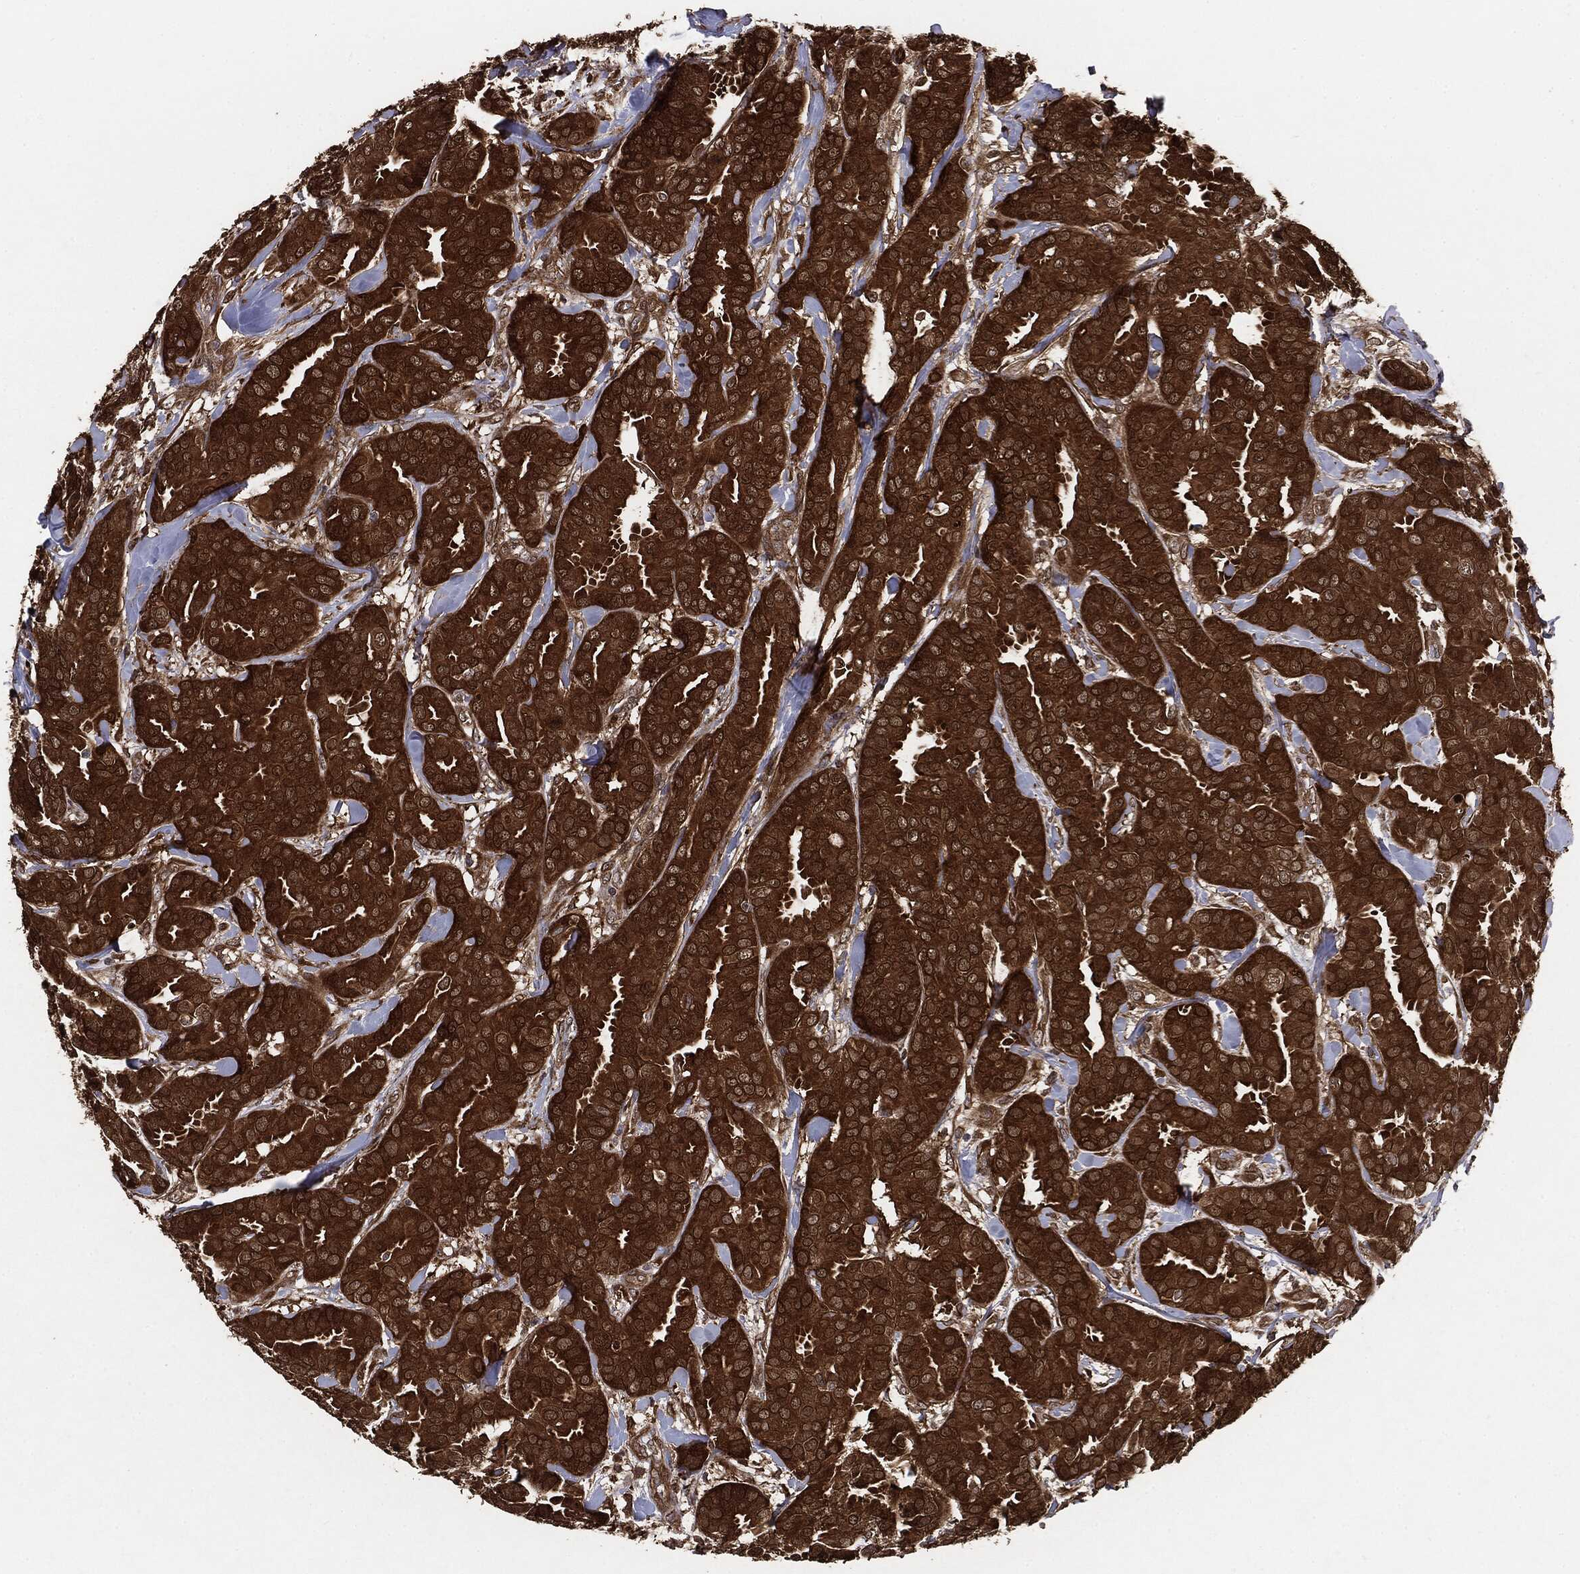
{"staining": {"intensity": "strong", "quantity": ">75%", "location": "cytoplasmic/membranous"}, "tissue": "breast cancer", "cell_type": "Tumor cells", "image_type": "cancer", "snomed": [{"axis": "morphology", "description": "Duct carcinoma"}, {"axis": "topography", "description": "Breast"}], "caption": "This image reveals breast cancer stained with immunohistochemistry to label a protein in brown. The cytoplasmic/membranous of tumor cells show strong positivity for the protein. Nuclei are counter-stained blue.", "gene": "NME1", "patient": {"sex": "female", "age": 45}}